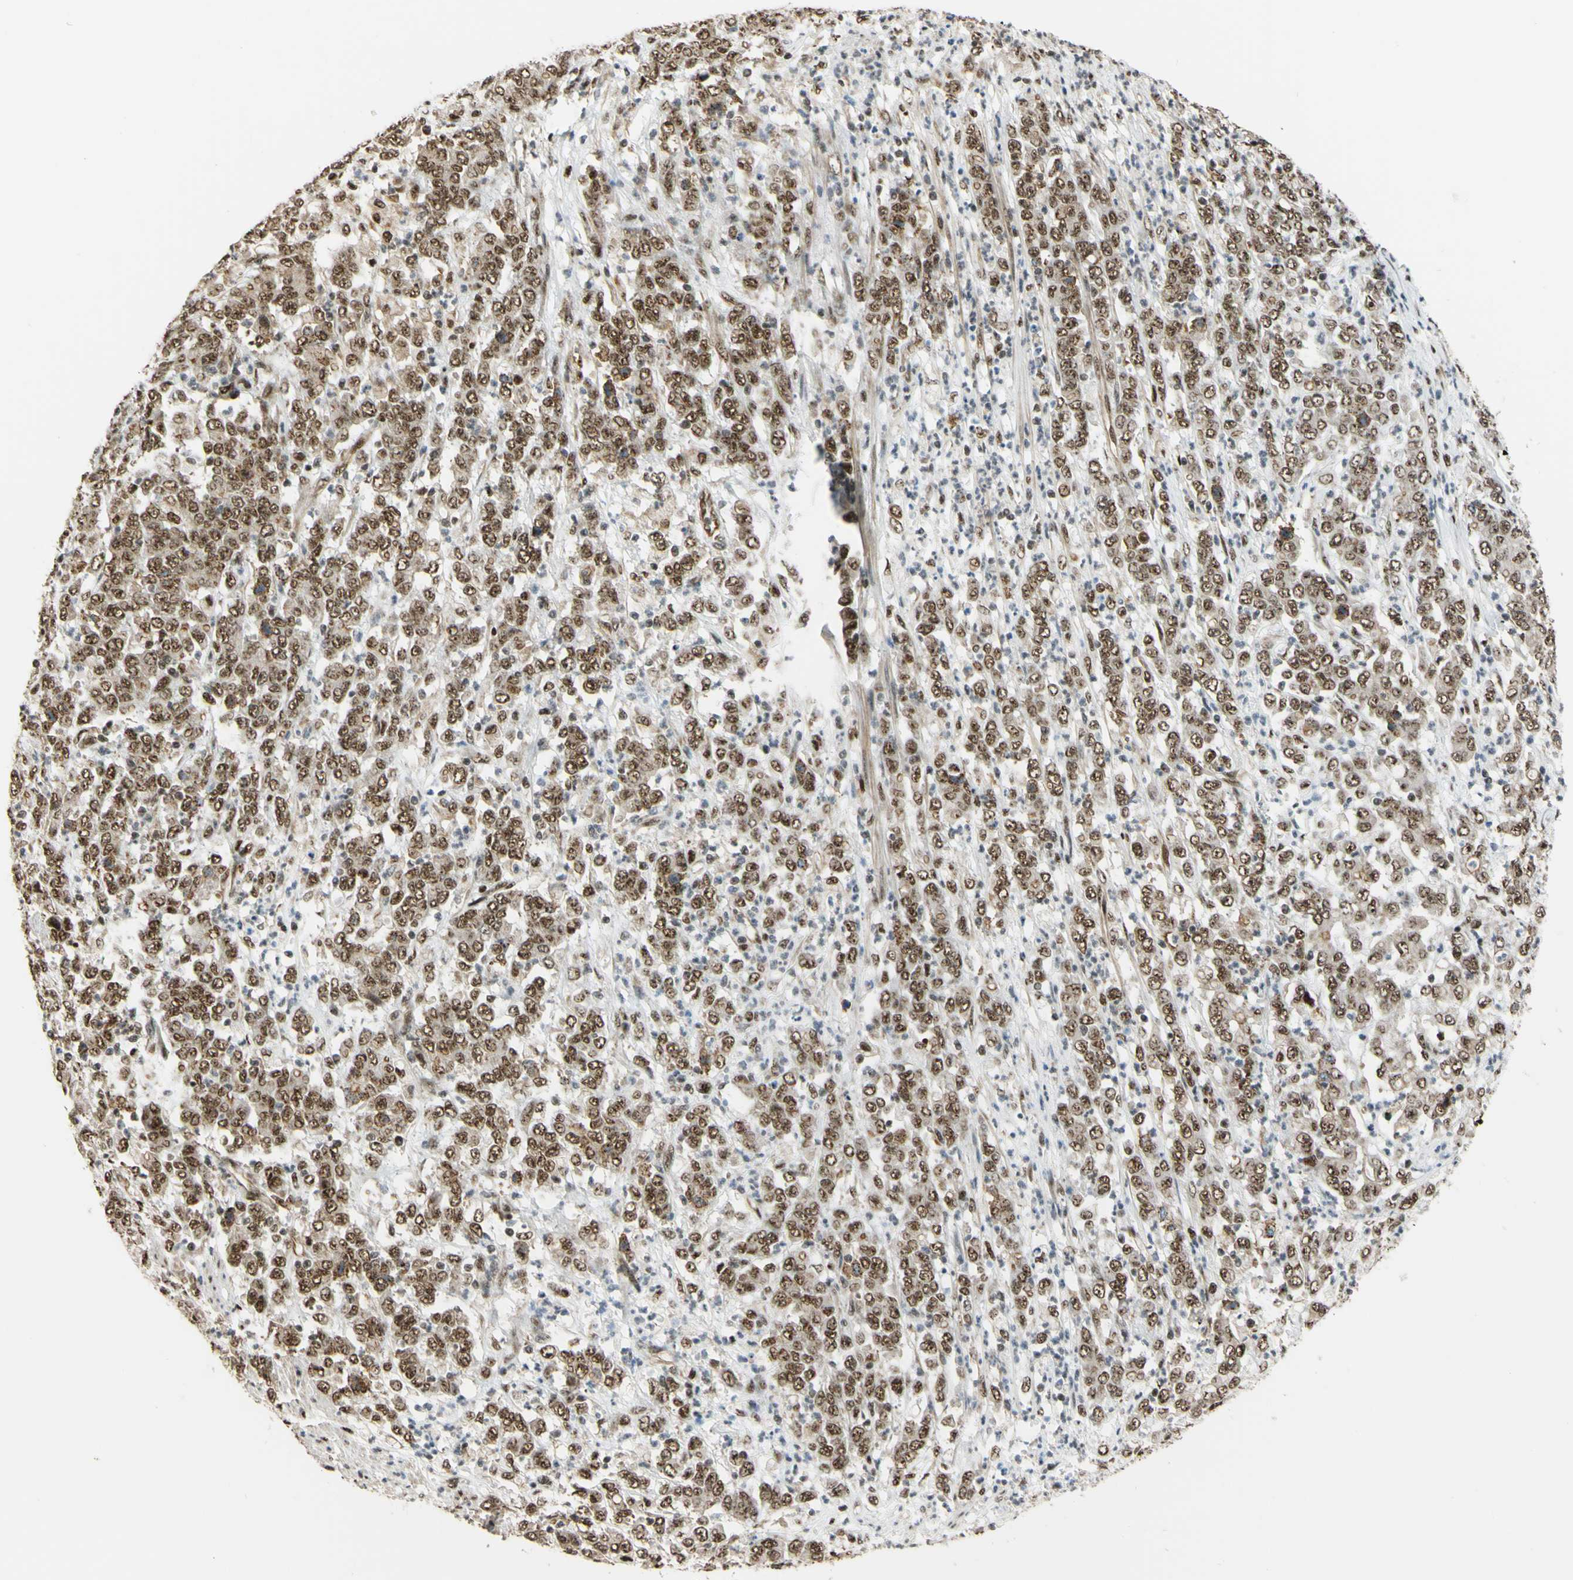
{"staining": {"intensity": "moderate", "quantity": ">75%", "location": "nuclear"}, "tissue": "stomach cancer", "cell_type": "Tumor cells", "image_type": "cancer", "snomed": [{"axis": "morphology", "description": "Adenocarcinoma, NOS"}, {"axis": "topography", "description": "Stomach, lower"}], "caption": "Brown immunohistochemical staining in human stomach cancer exhibits moderate nuclear positivity in approximately >75% of tumor cells.", "gene": "SAP18", "patient": {"sex": "female", "age": 71}}